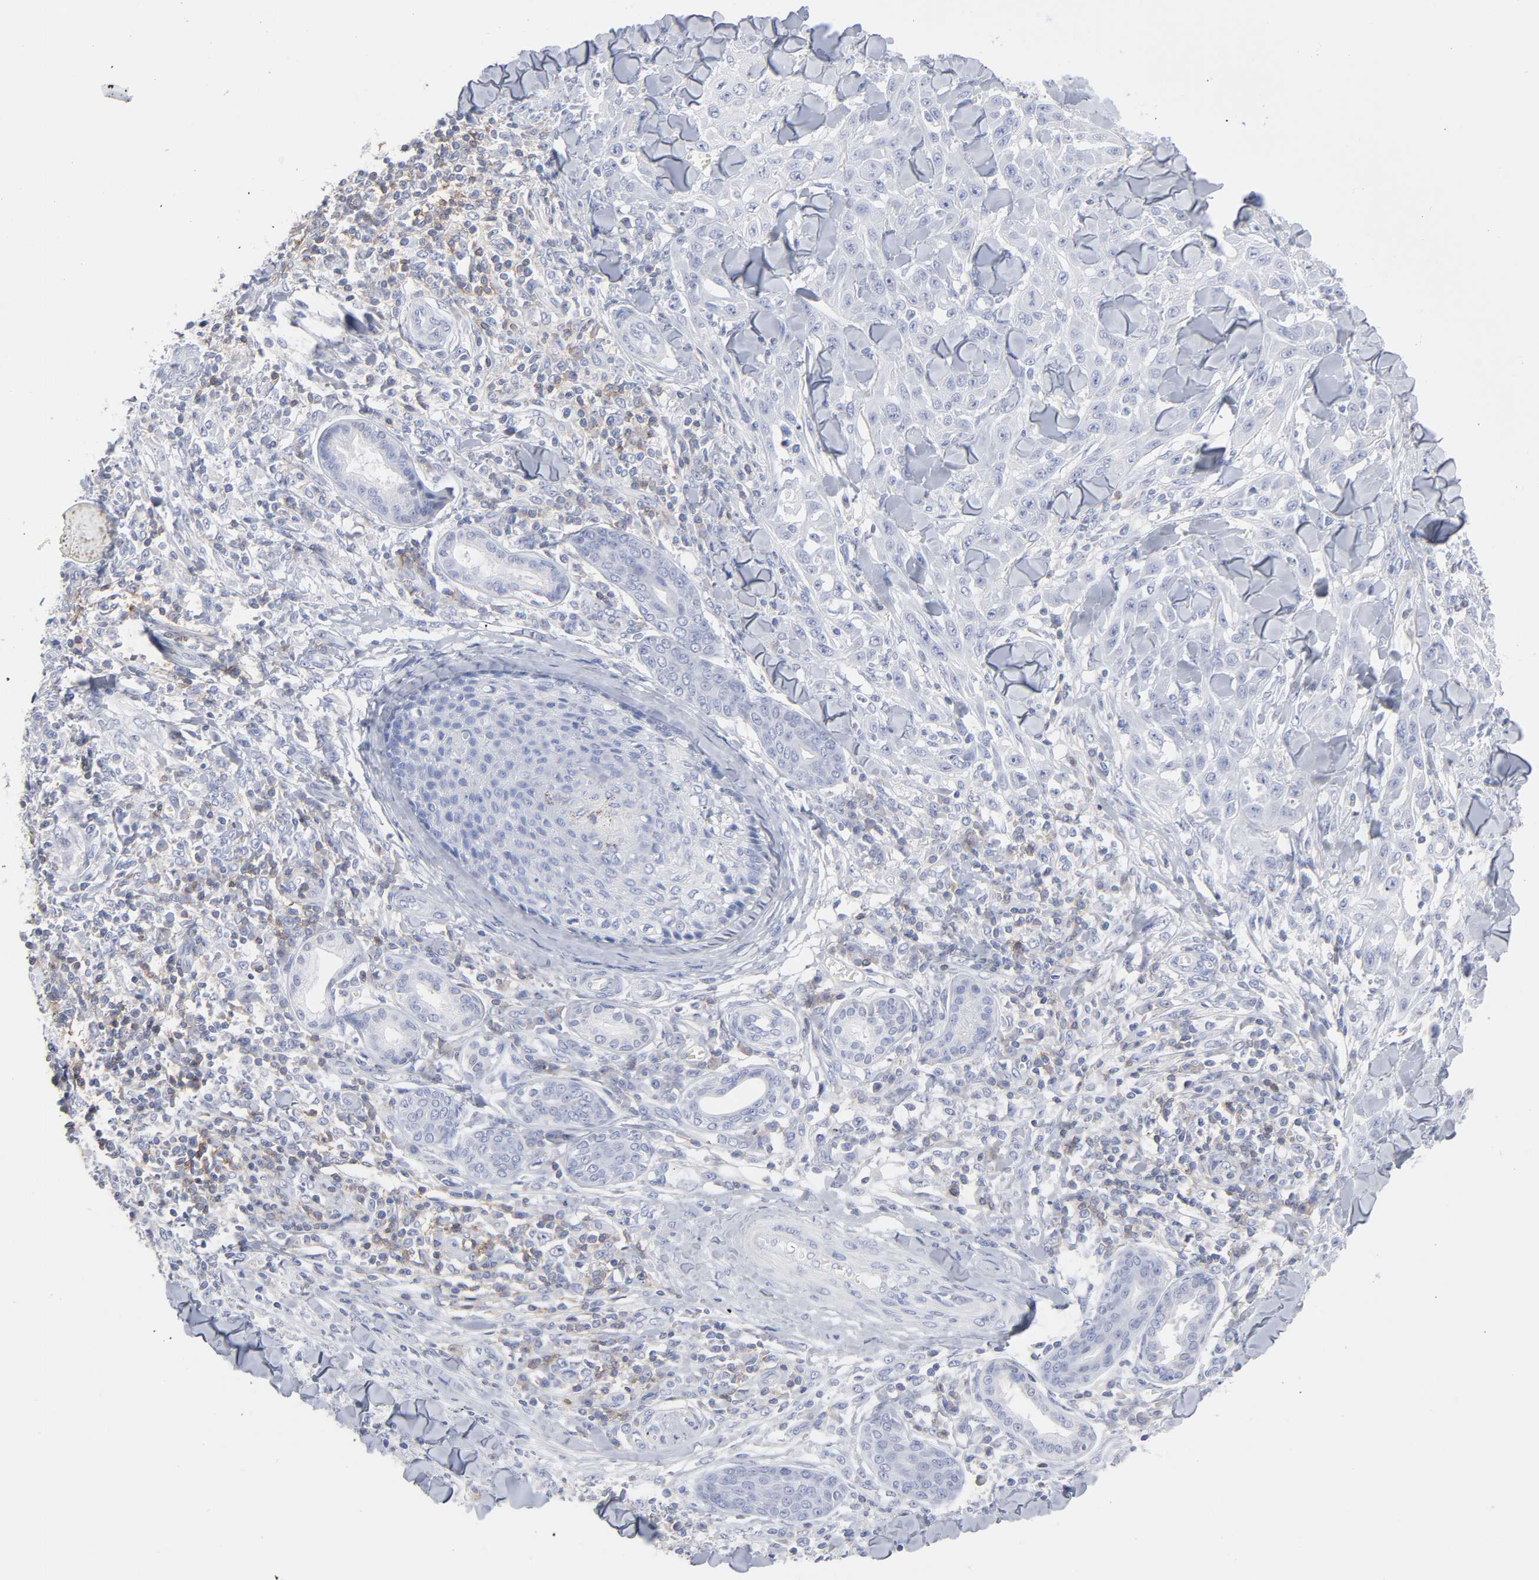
{"staining": {"intensity": "negative", "quantity": "none", "location": "none"}, "tissue": "skin cancer", "cell_type": "Tumor cells", "image_type": "cancer", "snomed": [{"axis": "morphology", "description": "Squamous cell carcinoma, NOS"}, {"axis": "topography", "description": "Skin"}], "caption": "An image of human squamous cell carcinoma (skin) is negative for staining in tumor cells. Nuclei are stained in blue.", "gene": "P2RY8", "patient": {"sex": "male", "age": 24}}